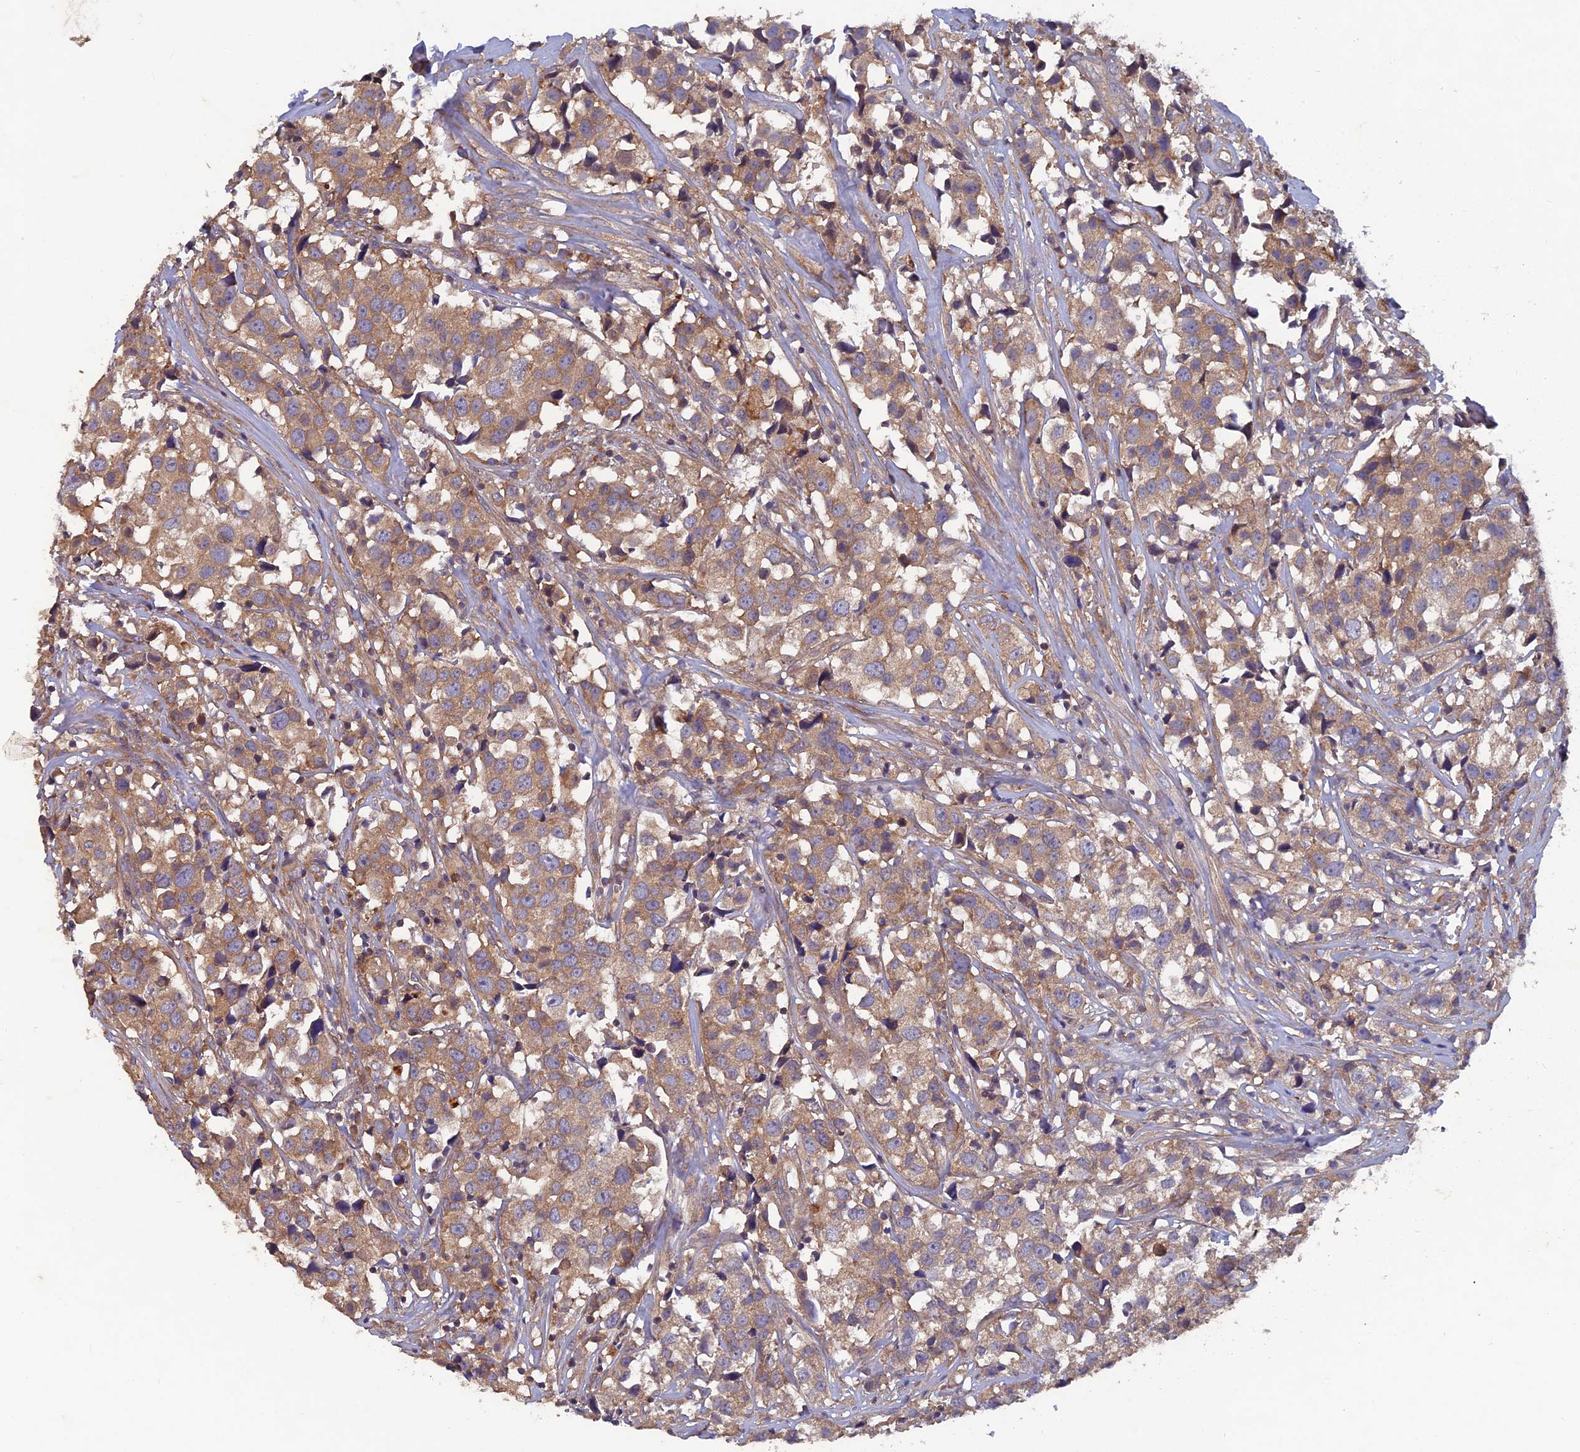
{"staining": {"intensity": "moderate", "quantity": ">75%", "location": "cytoplasmic/membranous"}, "tissue": "urothelial cancer", "cell_type": "Tumor cells", "image_type": "cancer", "snomed": [{"axis": "morphology", "description": "Urothelial carcinoma, High grade"}, {"axis": "topography", "description": "Urinary bladder"}], "caption": "Urothelial cancer stained with a brown dye shows moderate cytoplasmic/membranous positive positivity in approximately >75% of tumor cells.", "gene": "NCAPG", "patient": {"sex": "female", "age": 75}}